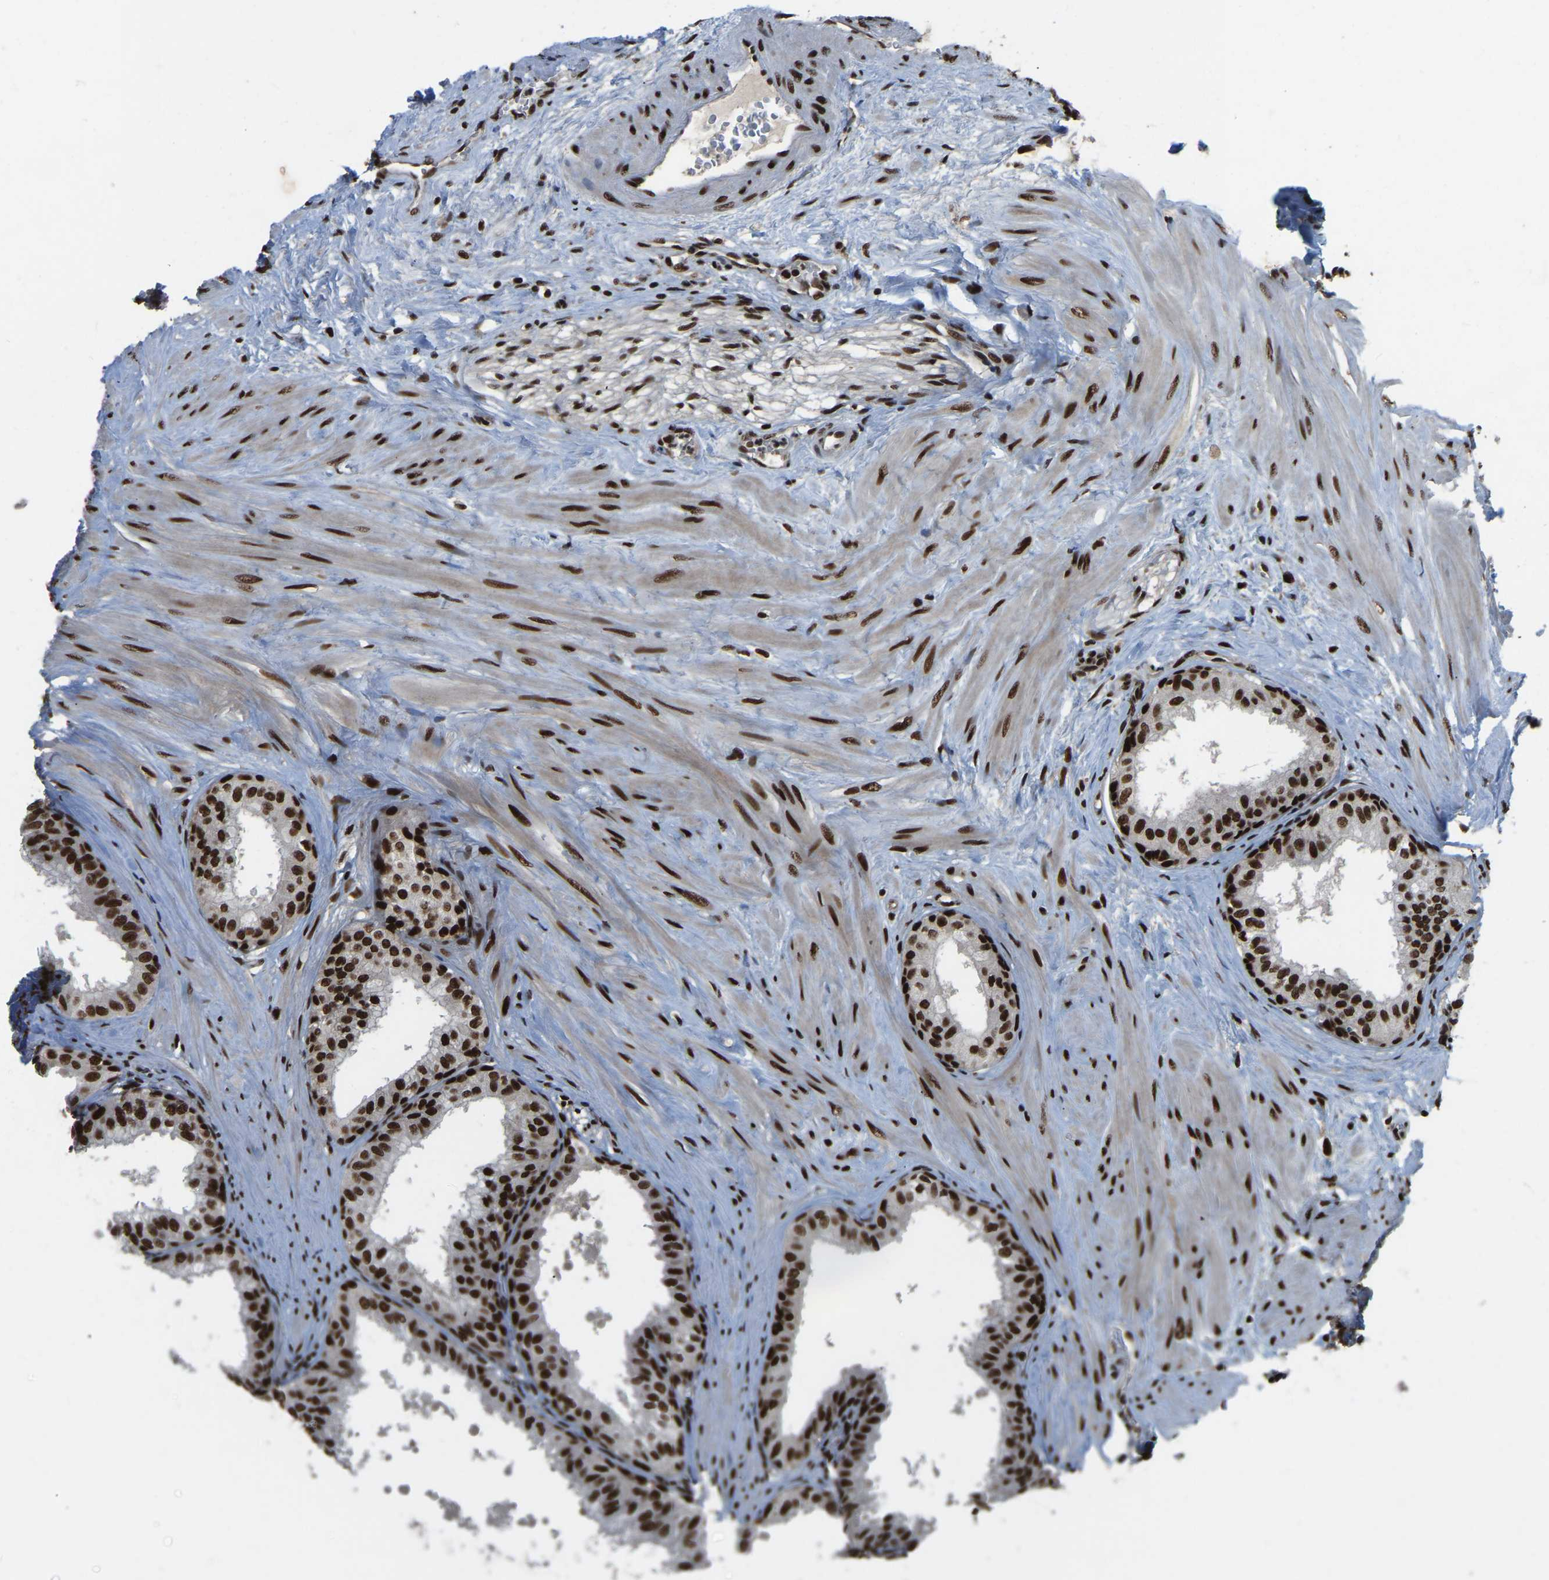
{"staining": {"intensity": "strong", "quantity": ">75%", "location": "nuclear"}, "tissue": "seminal vesicle", "cell_type": "Glandular cells", "image_type": "normal", "snomed": [{"axis": "morphology", "description": "Normal tissue, NOS"}, {"axis": "topography", "description": "Prostate"}, {"axis": "topography", "description": "Seminal veicle"}], "caption": "The photomicrograph shows immunohistochemical staining of benign seminal vesicle. There is strong nuclear staining is identified in approximately >75% of glandular cells. The staining is performed using DAB brown chromogen to label protein expression. The nuclei are counter-stained blue using hematoxylin.", "gene": "TBL1XR1", "patient": {"sex": "male", "age": 60}}